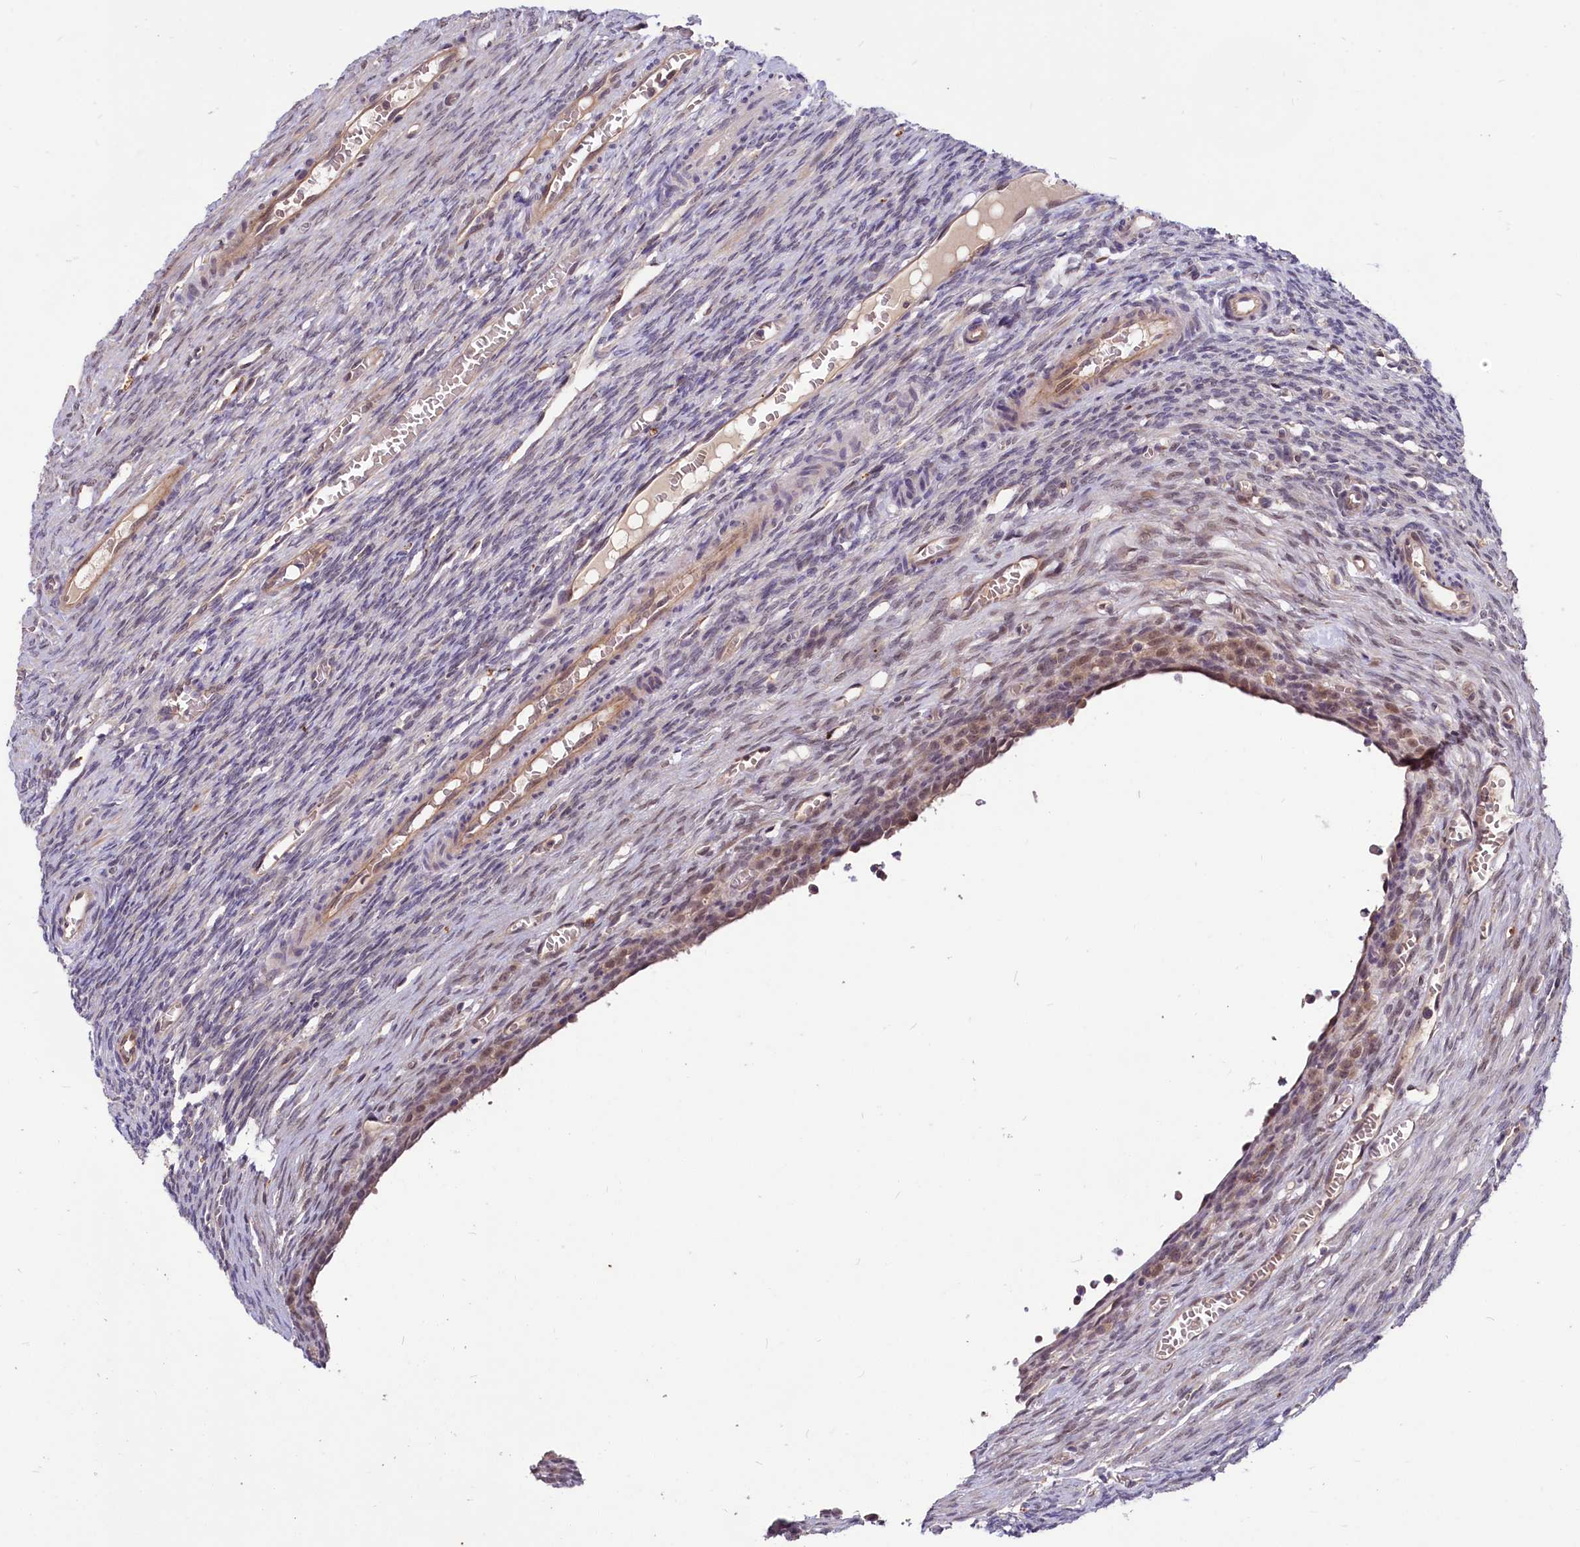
{"staining": {"intensity": "negative", "quantity": "none", "location": "none"}, "tissue": "ovary", "cell_type": "Ovarian stroma cells", "image_type": "normal", "snomed": [{"axis": "morphology", "description": "Normal tissue, NOS"}, {"axis": "topography", "description": "Ovary"}], "caption": "Immunohistochemistry photomicrograph of unremarkable human ovary stained for a protein (brown), which shows no staining in ovarian stroma cells.", "gene": "UBE3A", "patient": {"sex": "female", "age": 27}}